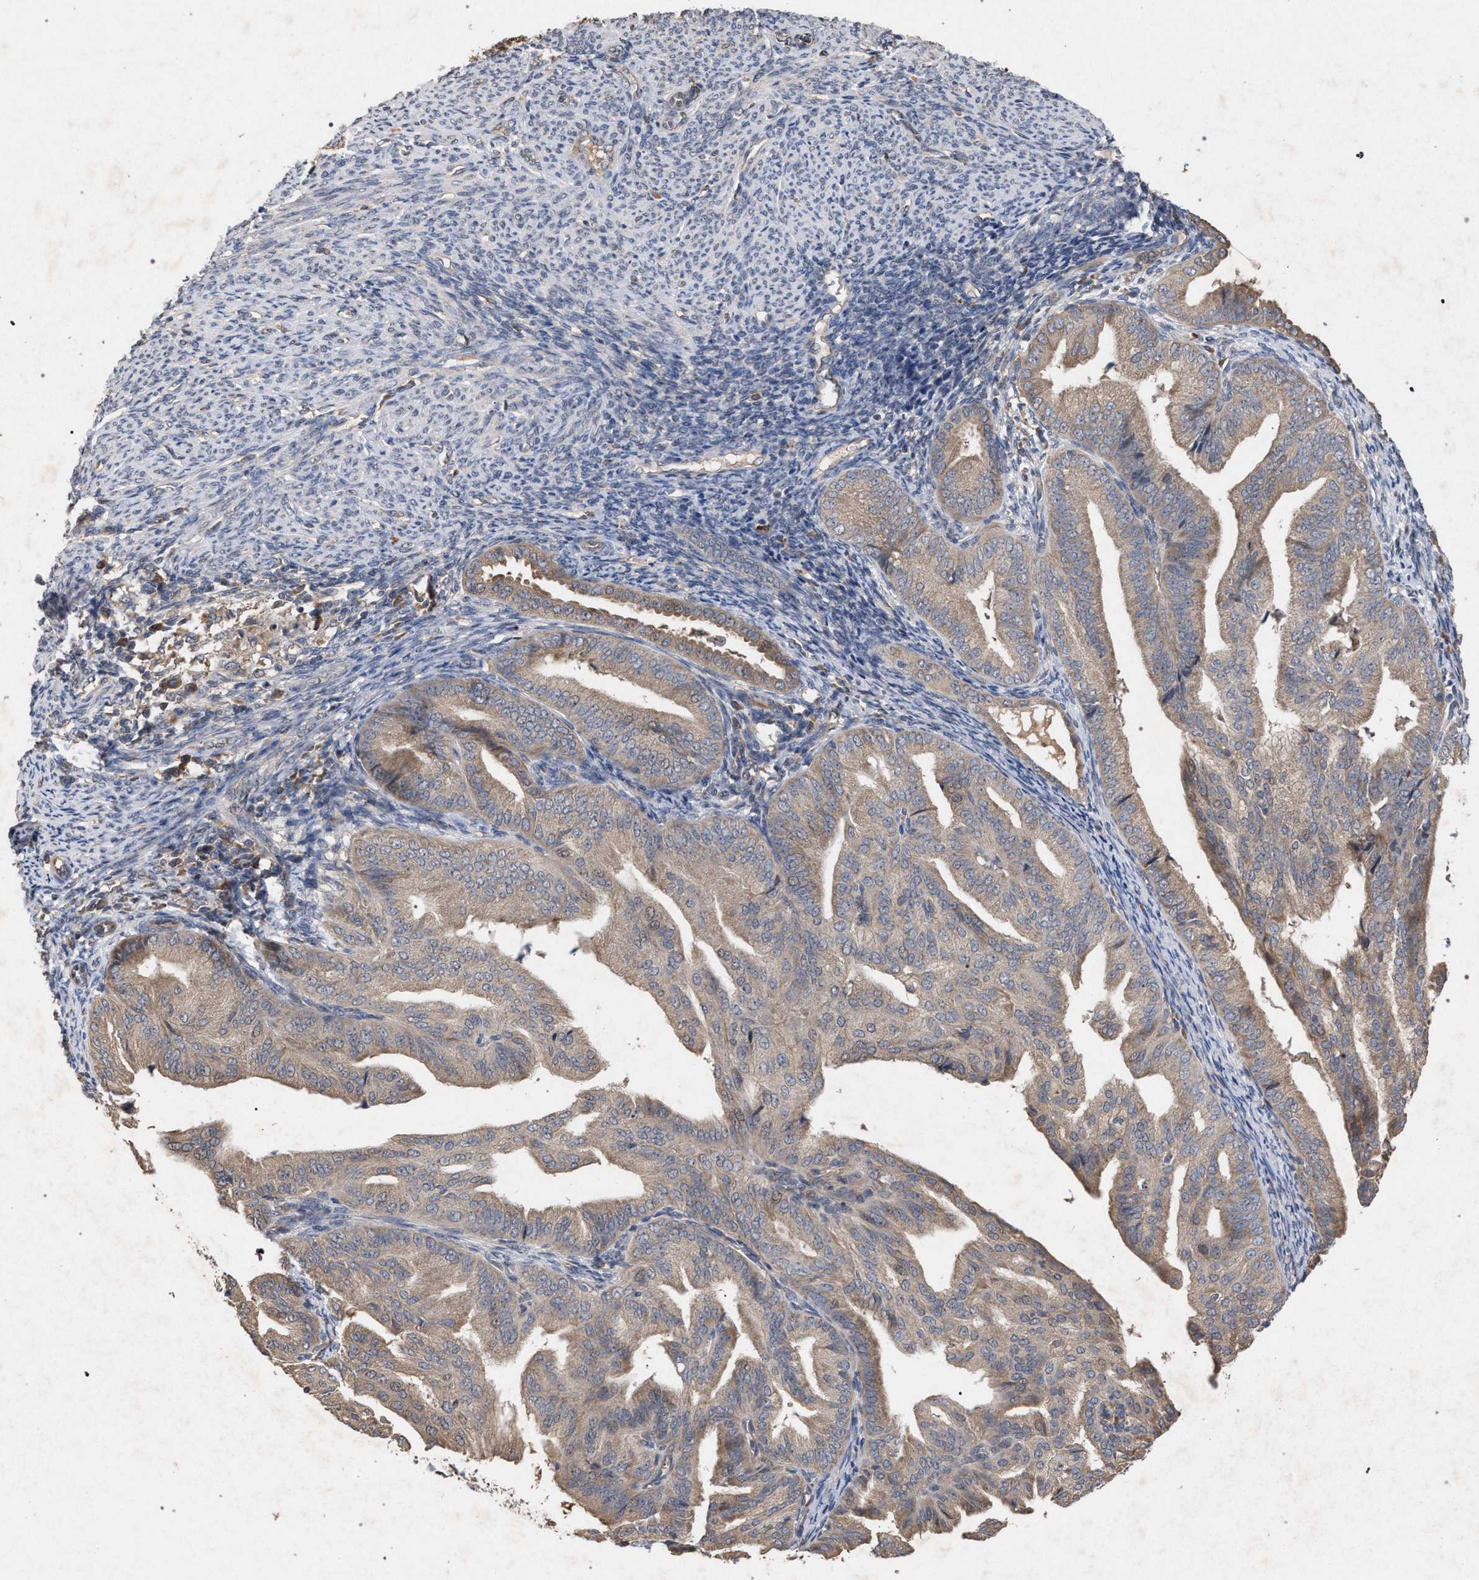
{"staining": {"intensity": "weak", "quantity": ">75%", "location": "cytoplasmic/membranous"}, "tissue": "endometrial cancer", "cell_type": "Tumor cells", "image_type": "cancer", "snomed": [{"axis": "morphology", "description": "Adenocarcinoma, NOS"}, {"axis": "topography", "description": "Endometrium"}], "caption": "Human adenocarcinoma (endometrial) stained with a brown dye exhibits weak cytoplasmic/membranous positive positivity in about >75% of tumor cells.", "gene": "SLC4A4", "patient": {"sex": "female", "age": 58}}